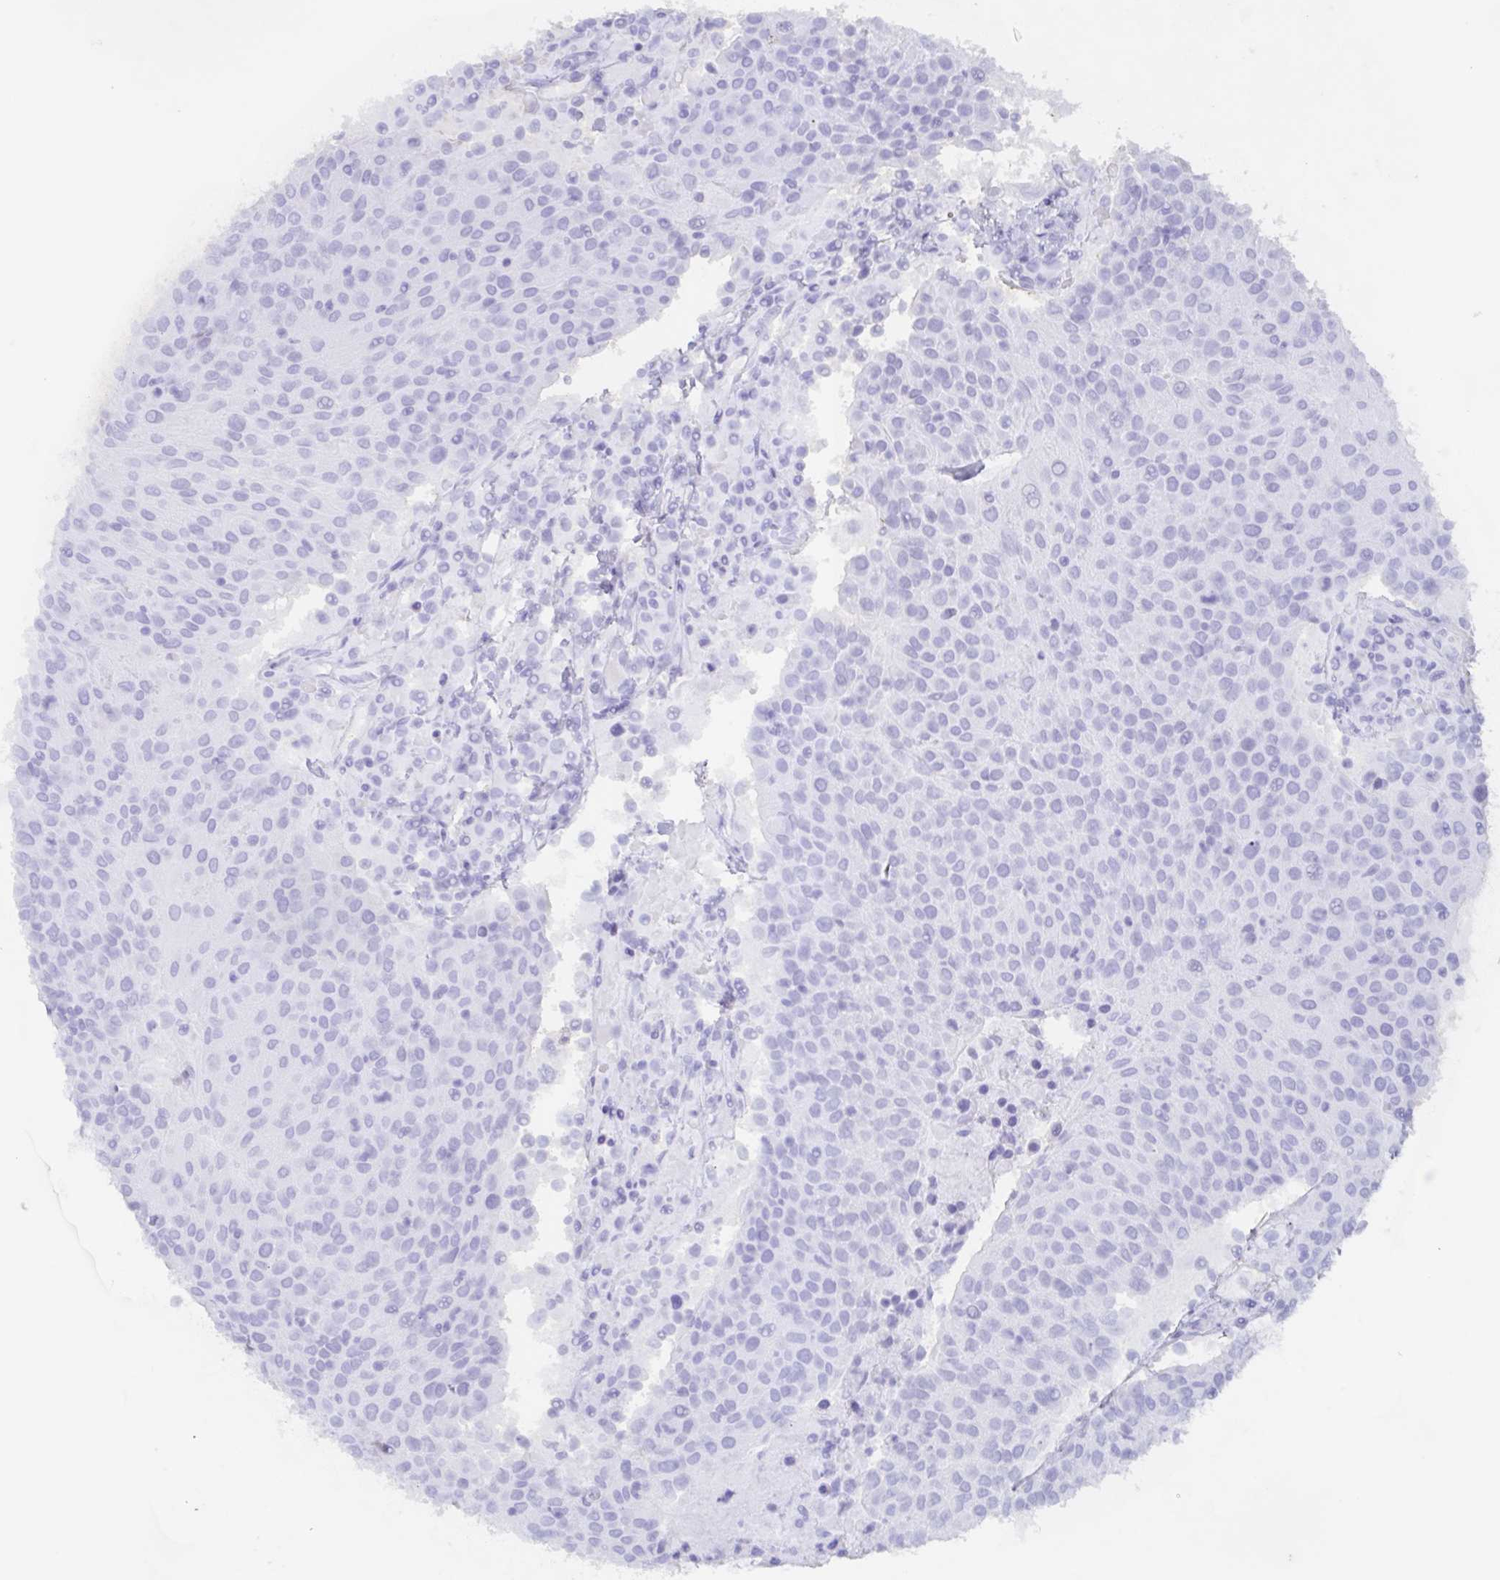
{"staining": {"intensity": "negative", "quantity": "none", "location": "none"}, "tissue": "urothelial cancer", "cell_type": "Tumor cells", "image_type": "cancer", "snomed": [{"axis": "morphology", "description": "Urothelial carcinoma, High grade"}, {"axis": "topography", "description": "Urinary bladder"}], "caption": "Immunohistochemical staining of urothelial cancer reveals no significant expression in tumor cells.", "gene": "AGFG2", "patient": {"sex": "female", "age": 85}}